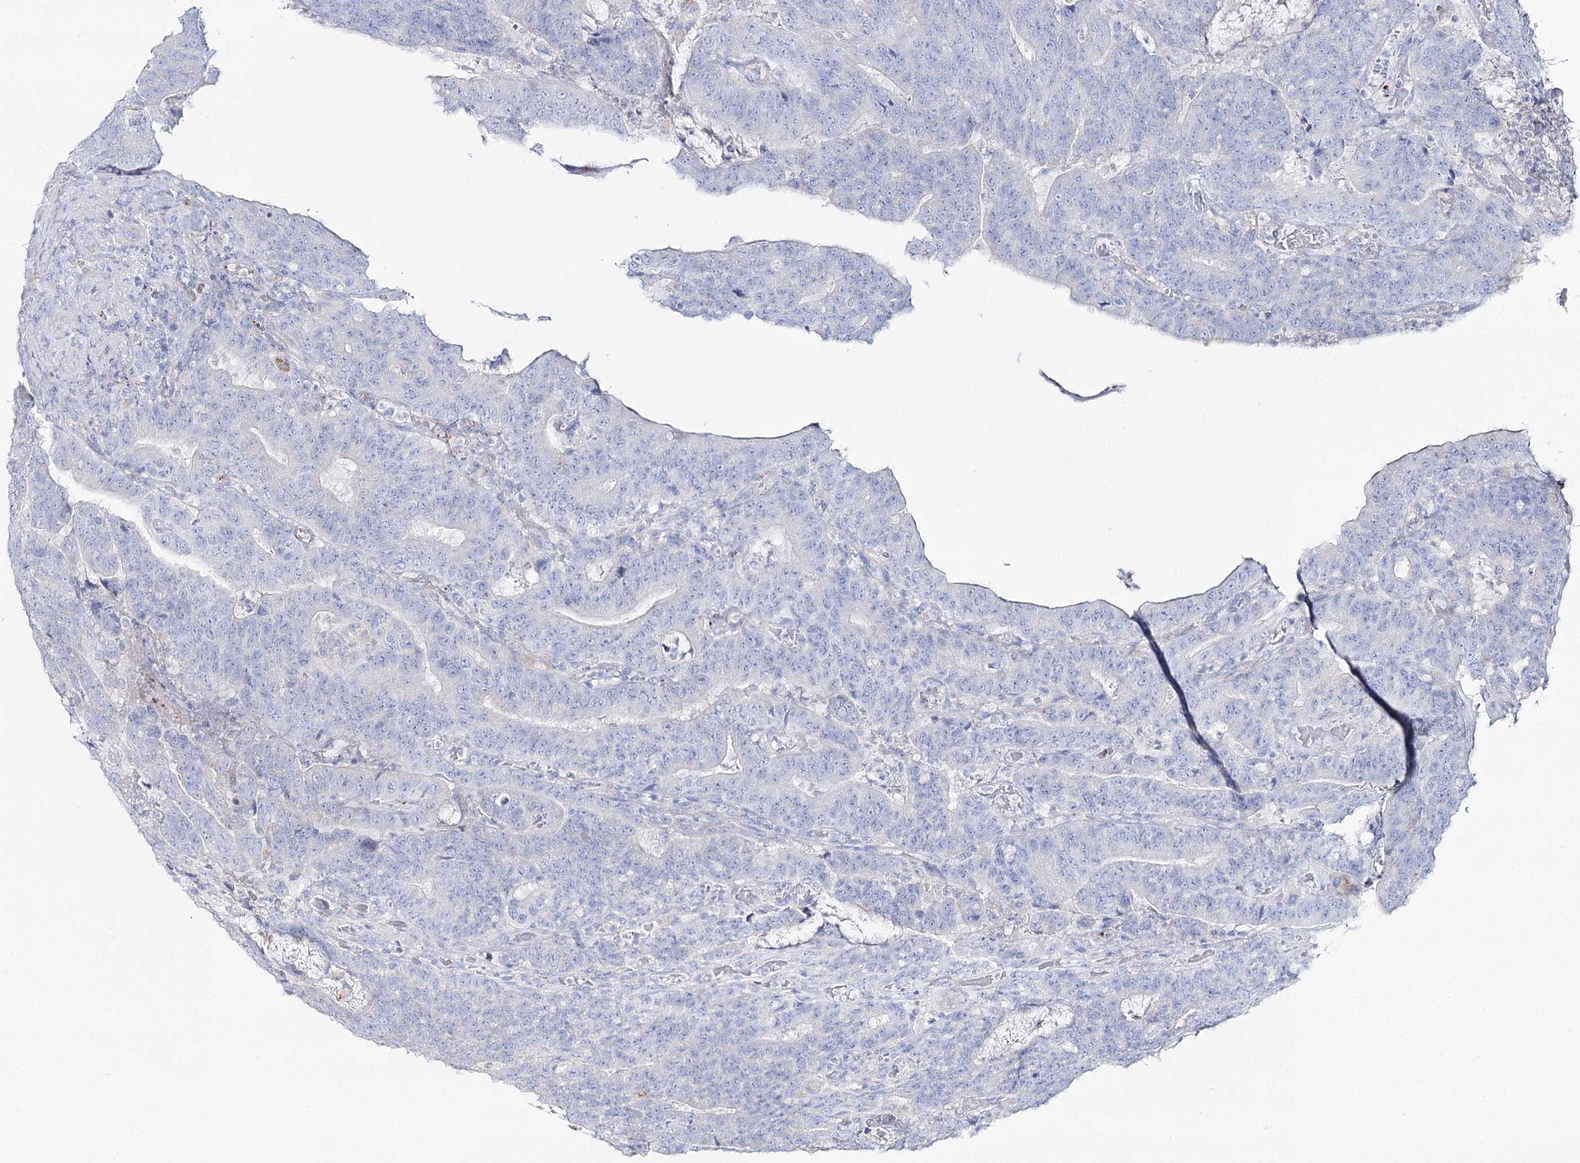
{"staining": {"intensity": "negative", "quantity": "none", "location": "none"}, "tissue": "colorectal cancer", "cell_type": "Tumor cells", "image_type": "cancer", "snomed": [{"axis": "morphology", "description": "Normal tissue, NOS"}, {"axis": "morphology", "description": "Adenocarcinoma, NOS"}, {"axis": "topography", "description": "Colon"}], "caption": "Immunohistochemical staining of colorectal cancer exhibits no significant positivity in tumor cells. (DAB (3,3'-diaminobenzidine) IHC visualized using brightfield microscopy, high magnification).", "gene": "SLC3A1", "patient": {"sex": "female", "age": 75}}